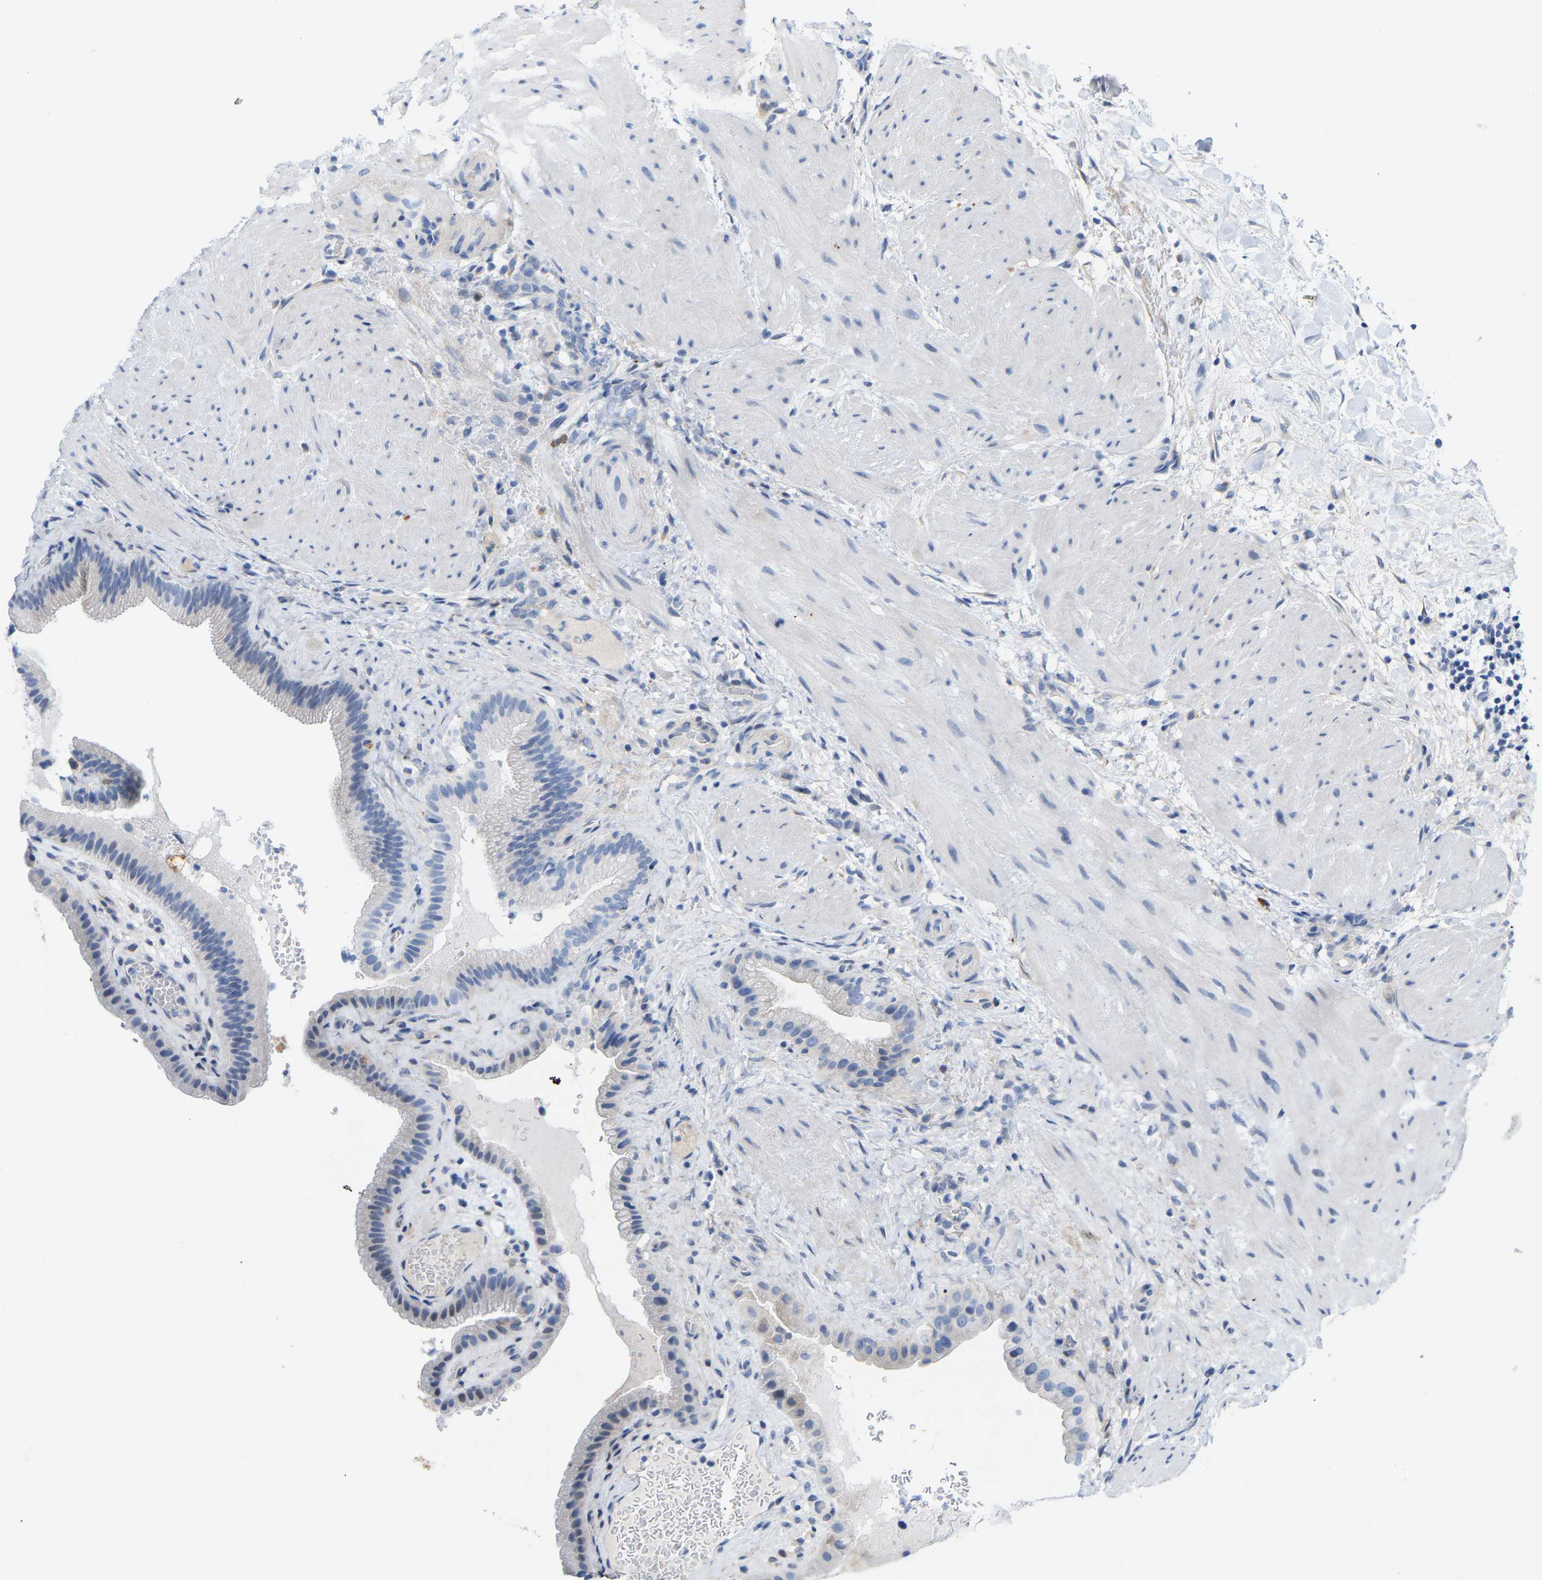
{"staining": {"intensity": "negative", "quantity": "none", "location": "none"}, "tissue": "gallbladder", "cell_type": "Glandular cells", "image_type": "normal", "snomed": [{"axis": "morphology", "description": "Normal tissue, NOS"}, {"axis": "topography", "description": "Gallbladder"}], "caption": "This micrograph is of normal gallbladder stained with immunohistochemistry (IHC) to label a protein in brown with the nuclei are counter-stained blue. There is no positivity in glandular cells.", "gene": "ABTB2", "patient": {"sex": "male", "age": 49}}